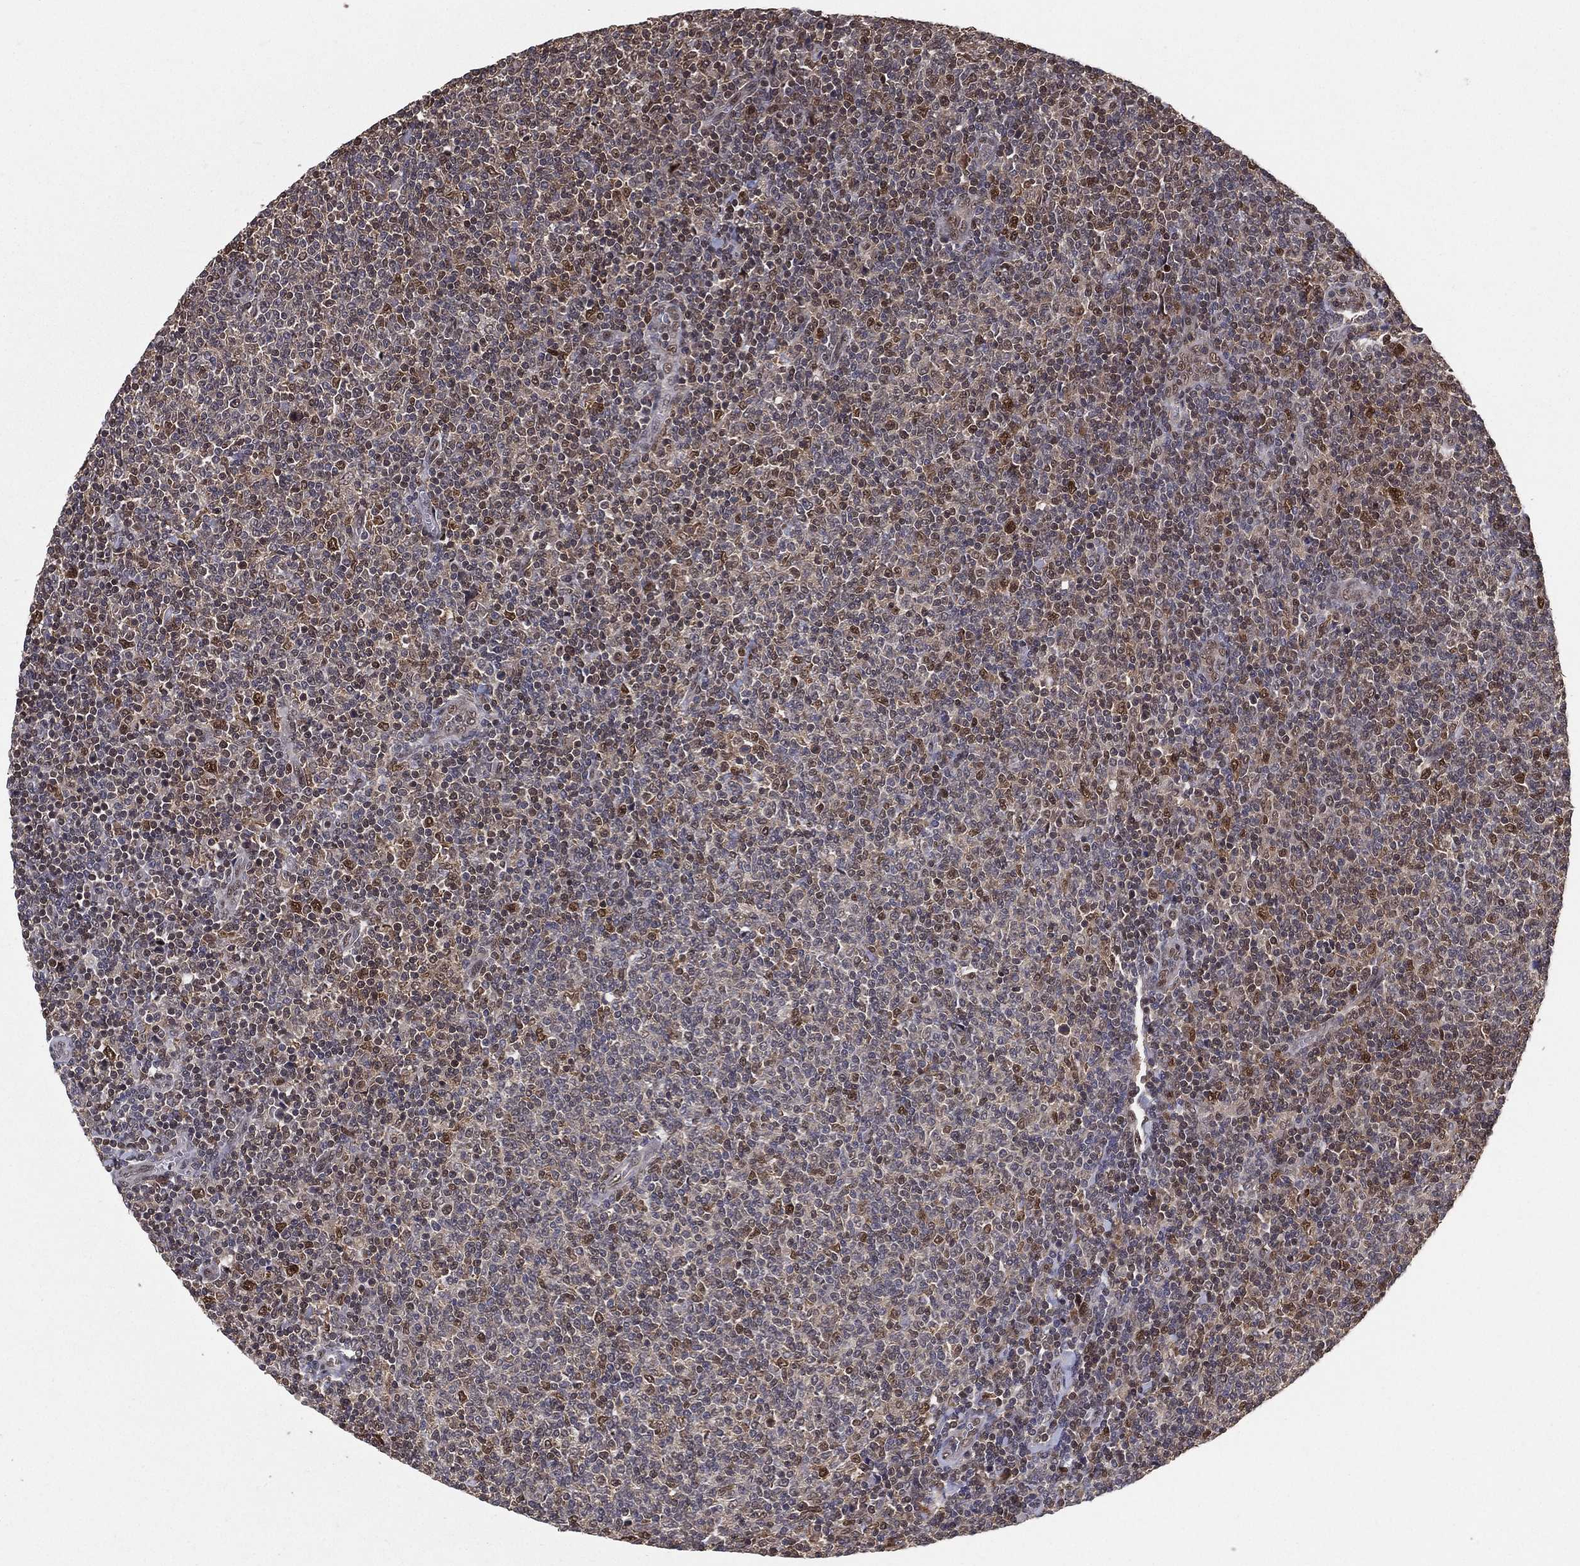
{"staining": {"intensity": "moderate", "quantity": "<25%", "location": "nuclear"}, "tissue": "lymphoma", "cell_type": "Tumor cells", "image_type": "cancer", "snomed": [{"axis": "morphology", "description": "Malignant lymphoma, non-Hodgkin's type, Low grade"}, {"axis": "topography", "description": "Lymph node"}], "caption": "A brown stain labels moderate nuclear staining of a protein in human lymphoma tumor cells.", "gene": "CARM1", "patient": {"sex": "male", "age": 52}}